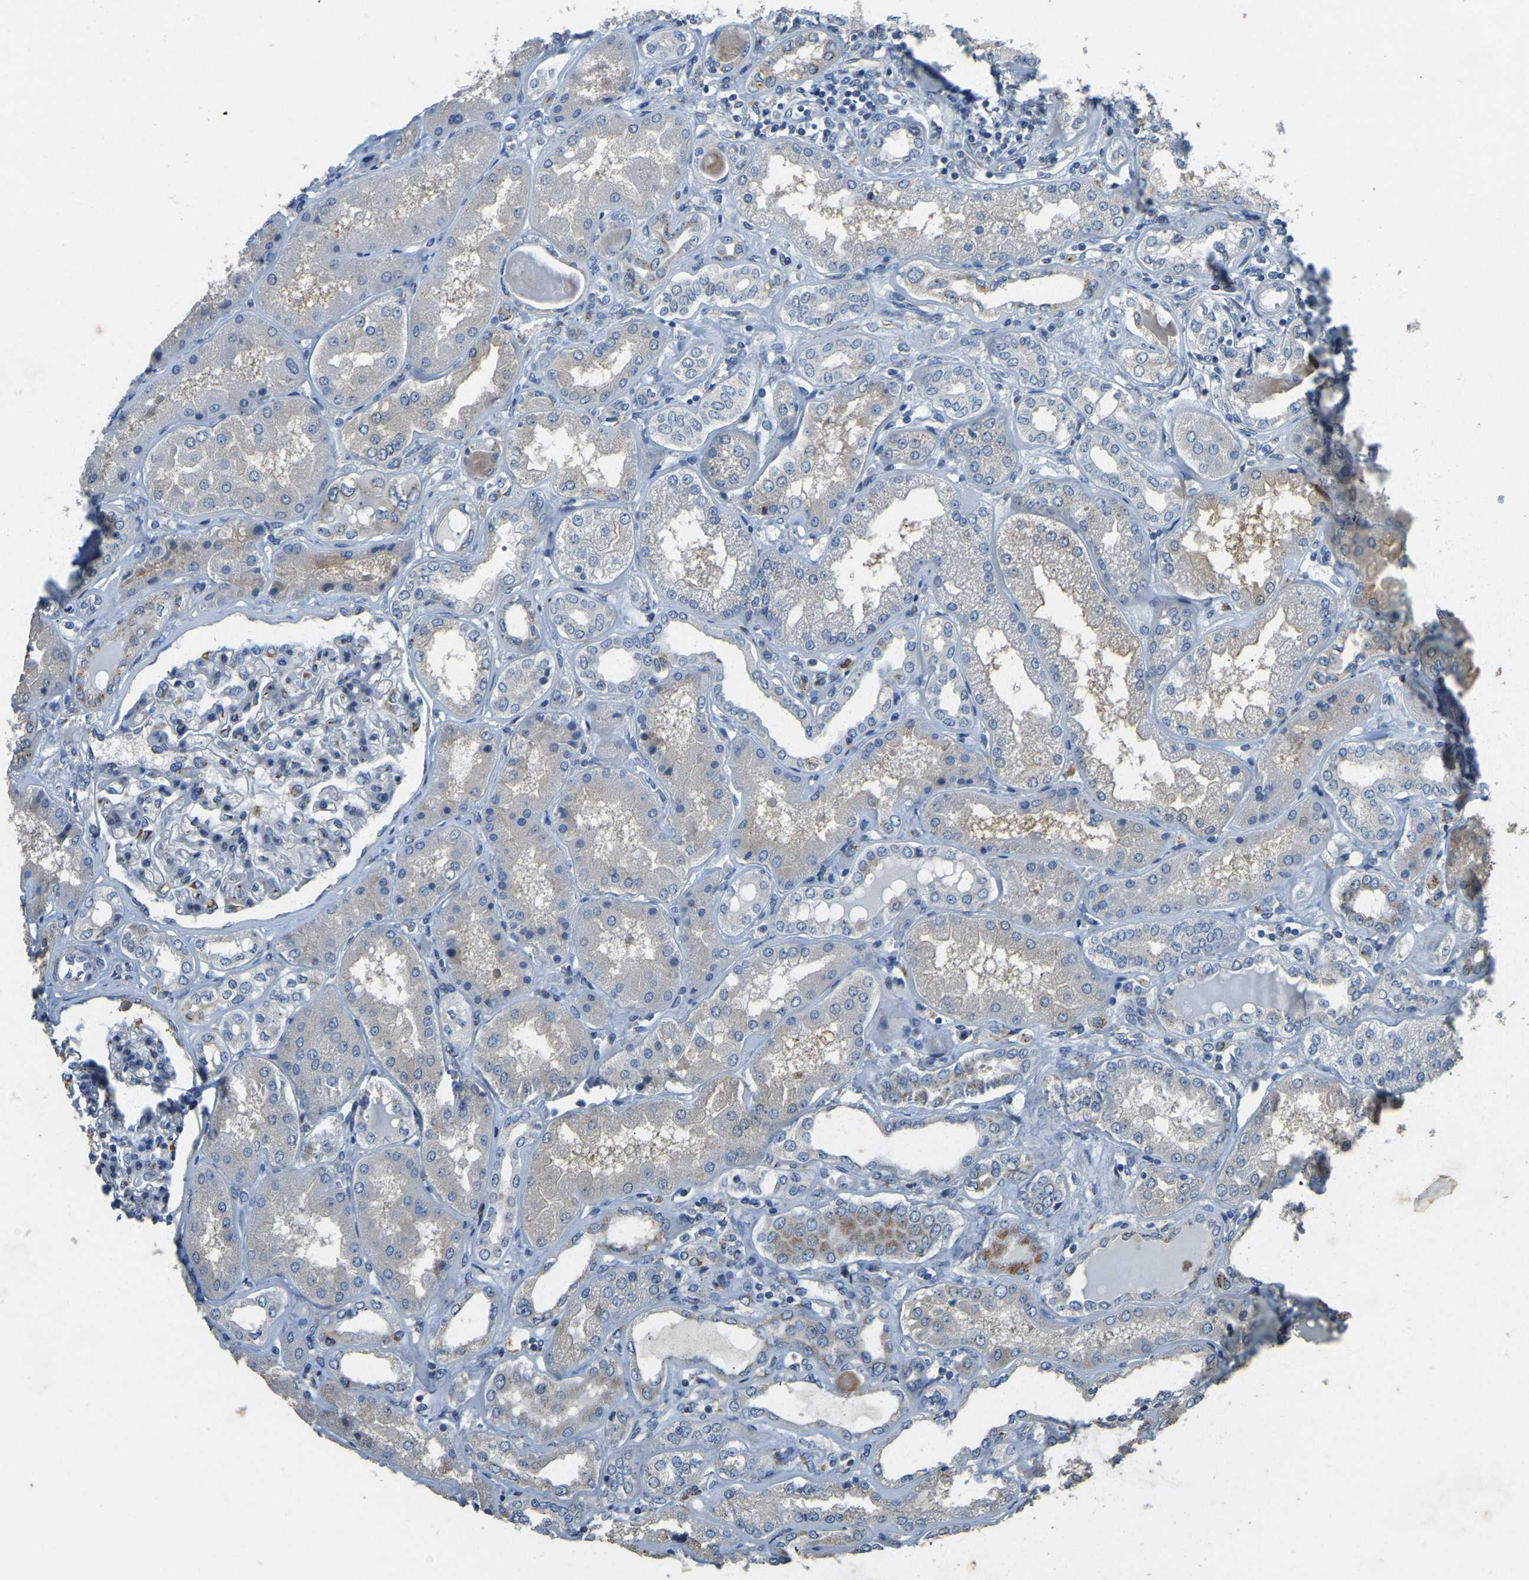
{"staining": {"intensity": "moderate", "quantity": "<25%", "location": "cytoplasmic/membranous"}, "tissue": "kidney", "cell_type": "Cells in glomeruli", "image_type": "normal", "snomed": [{"axis": "morphology", "description": "Normal tissue, NOS"}, {"axis": "topography", "description": "Kidney"}], "caption": "Brown immunohistochemical staining in normal kidney exhibits moderate cytoplasmic/membranous expression in approximately <25% of cells in glomeruli. (DAB = brown stain, brightfield microscopy at high magnification).", "gene": "FAM174A", "patient": {"sex": "female", "age": 56}}